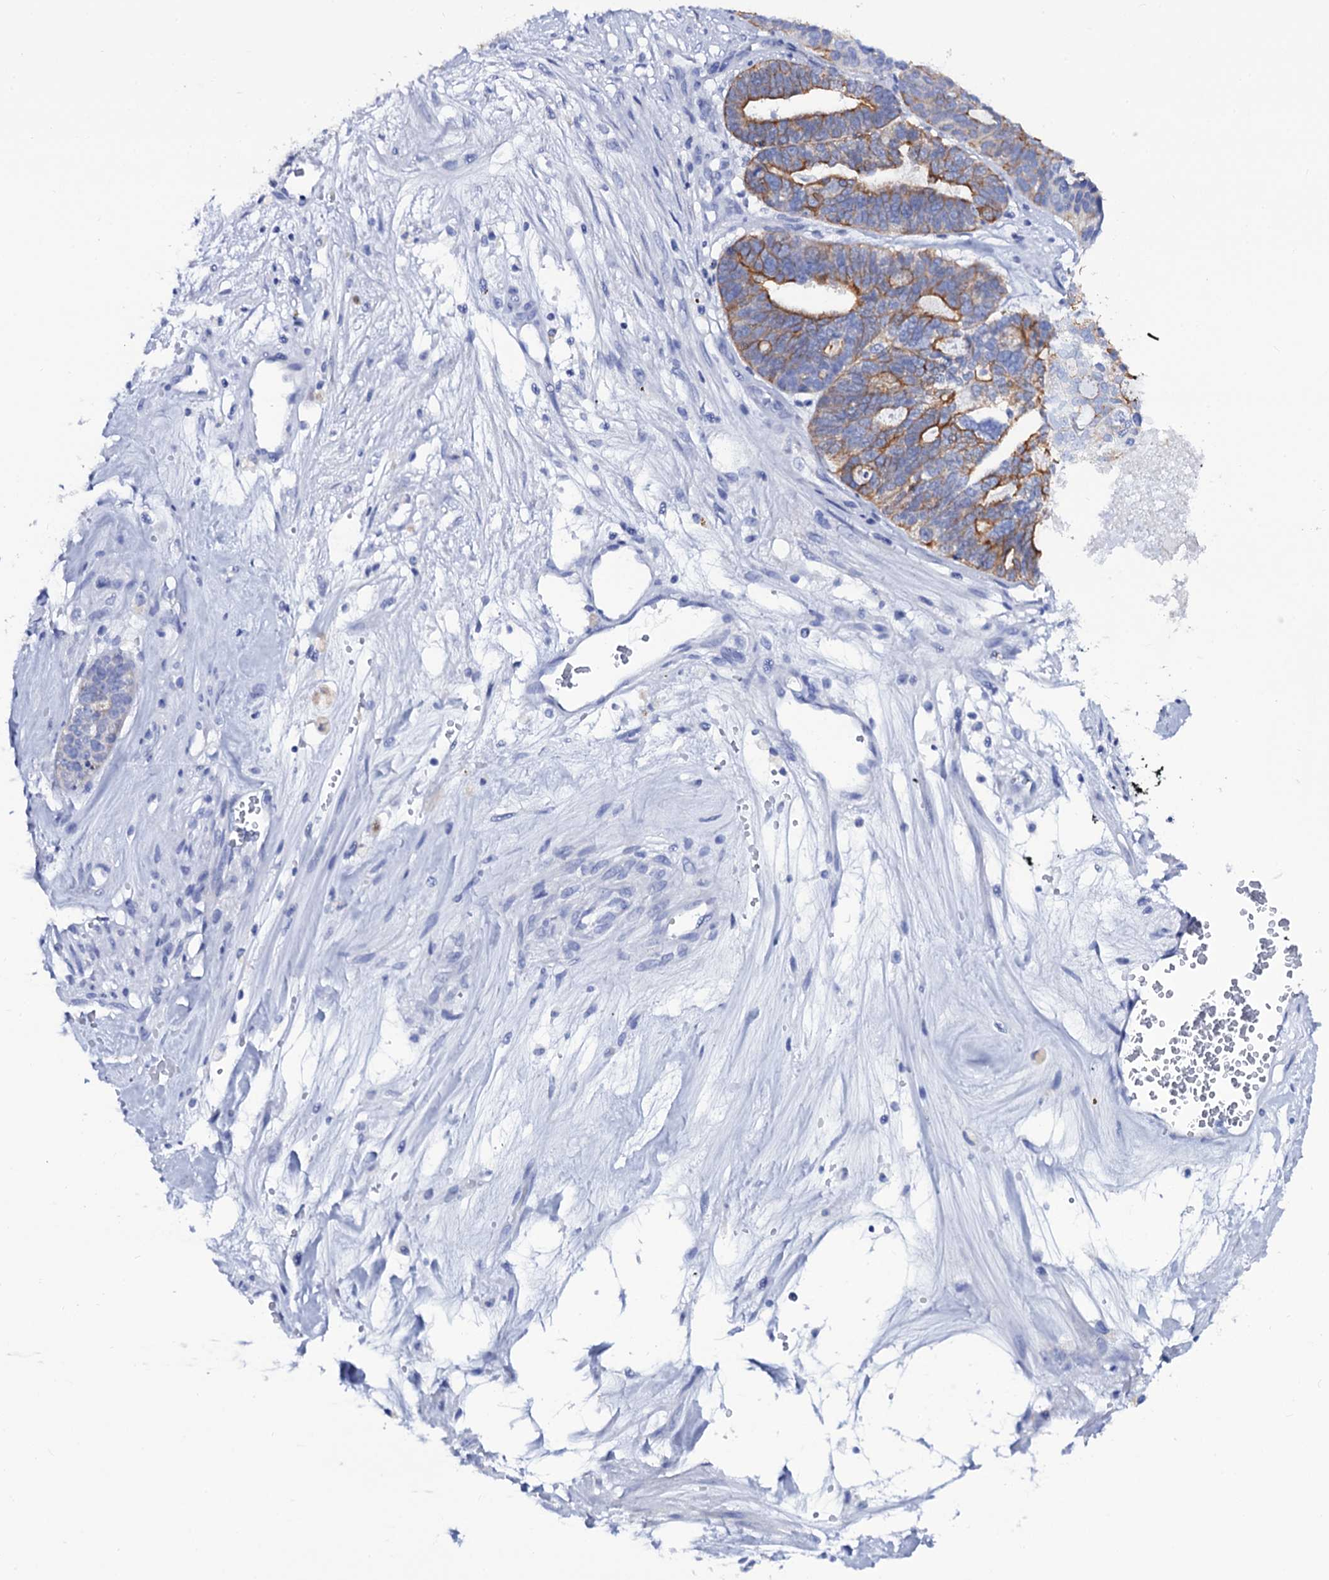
{"staining": {"intensity": "moderate", "quantity": "<25%", "location": "cytoplasmic/membranous"}, "tissue": "ovarian cancer", "cell_type": "Tumor cells", "image_type": "cancer", "snomed": [{"axis": "morphology", "description": "Cystadenocarcinoma, serous, NOS"}, {"axis": "topography", "description": "Ovary"}], "caption": "Tumor cells display low levels of moderate cytoplasmic/membranous staining in approximately <25% of cells in human ovarian cancer.", "gene": "RAB3IP", "patient": {"sex": "female", "age": 59}}